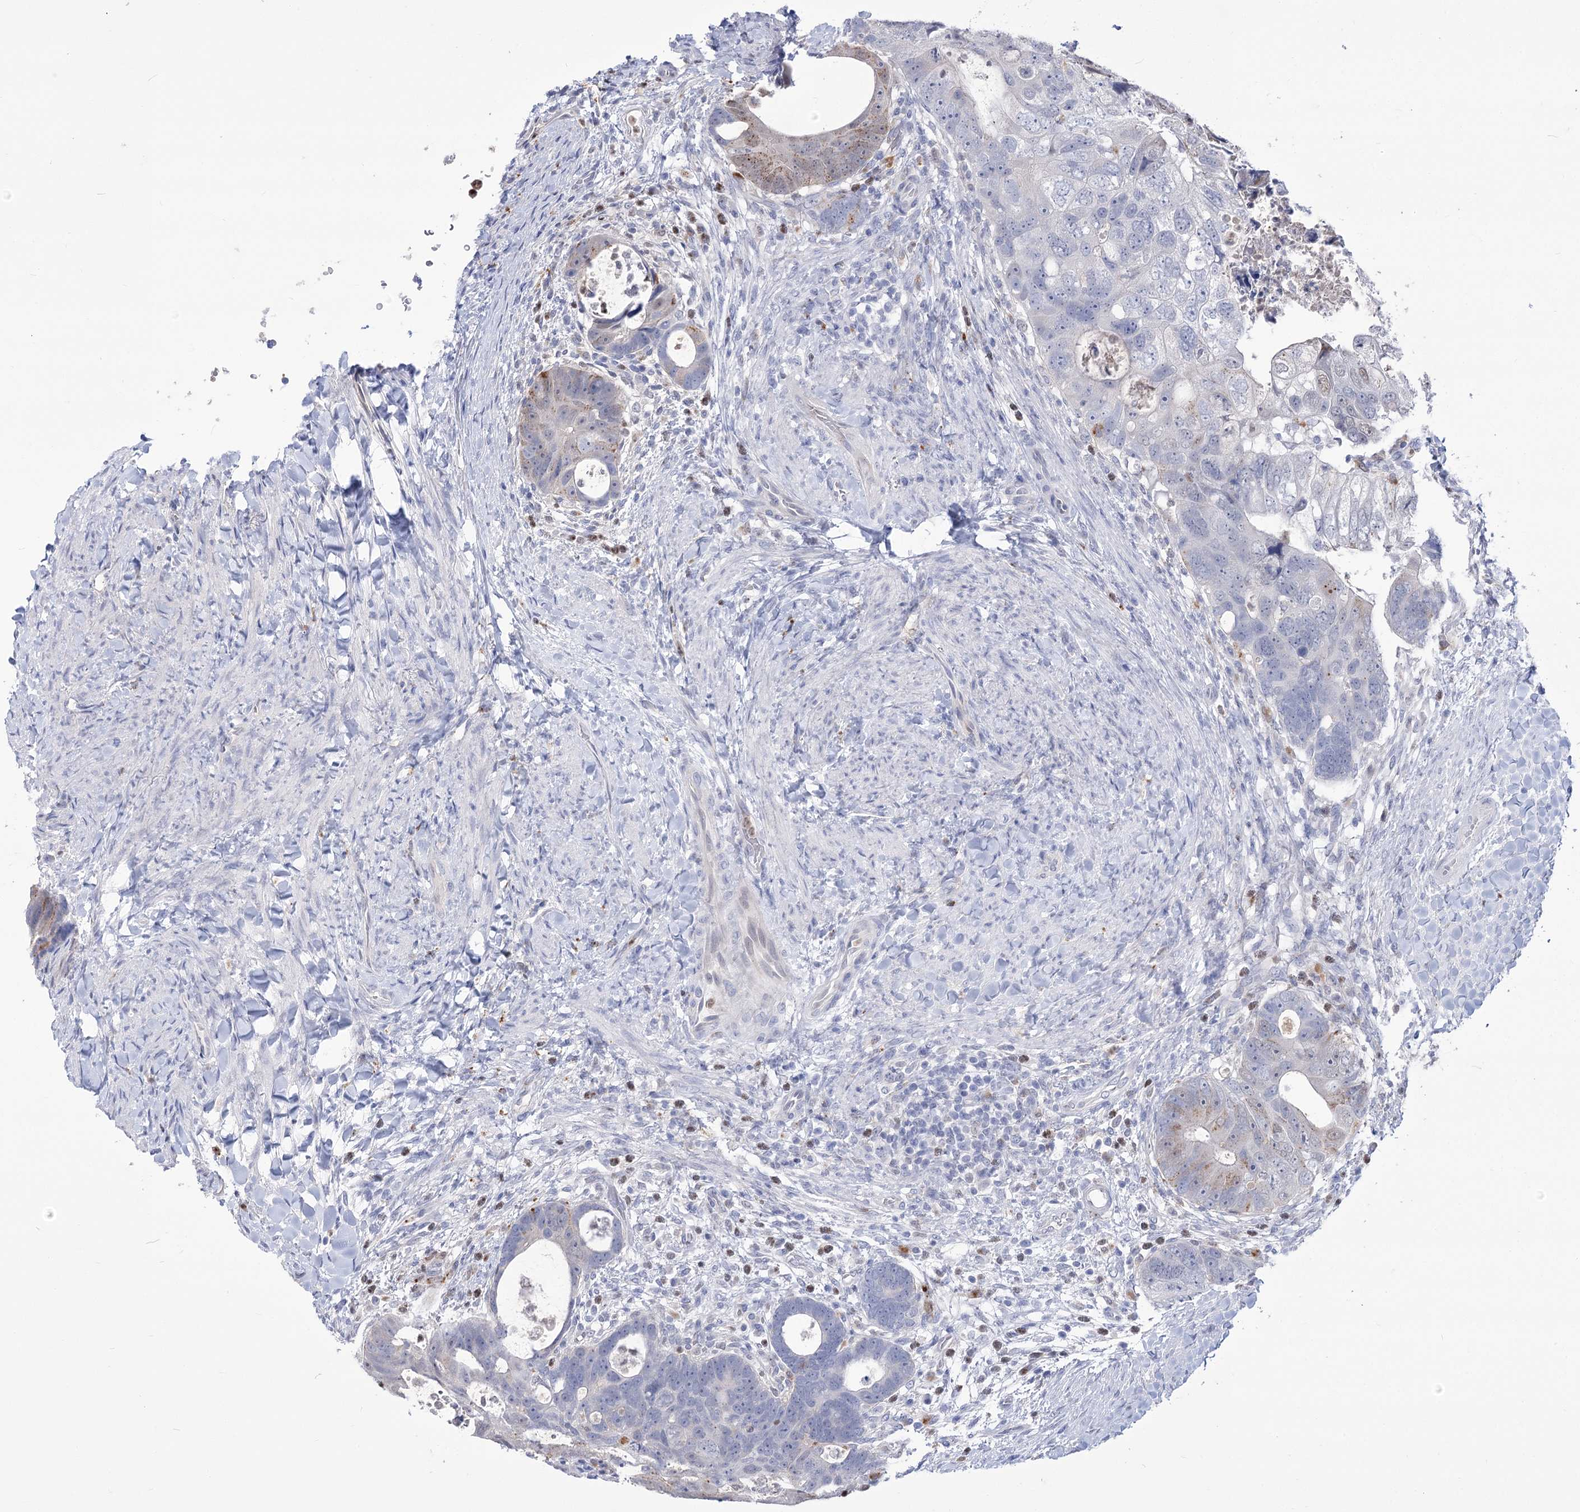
{"staining": {"intensity": "weak", "quantity": "<25%", "location": "cytoplasmic/membranous"}, "tissue": "colorectal cancer", "cell_type": "Tumor cells", "image_type": "cancer", "snomed": [{"axis": "morphology", "description": "Adenocarcinoma, NOS"}, {"axis": "topography", "description": "Rectum"}], "caption": "Immunohistochemistry (IHC) image of neoplastic tissue: colorectal cancer stained with DAB reveals no significant protein staining in tumor cells.", "gene": "SIAE", "patient": {"sex": "male", "age": 59}}